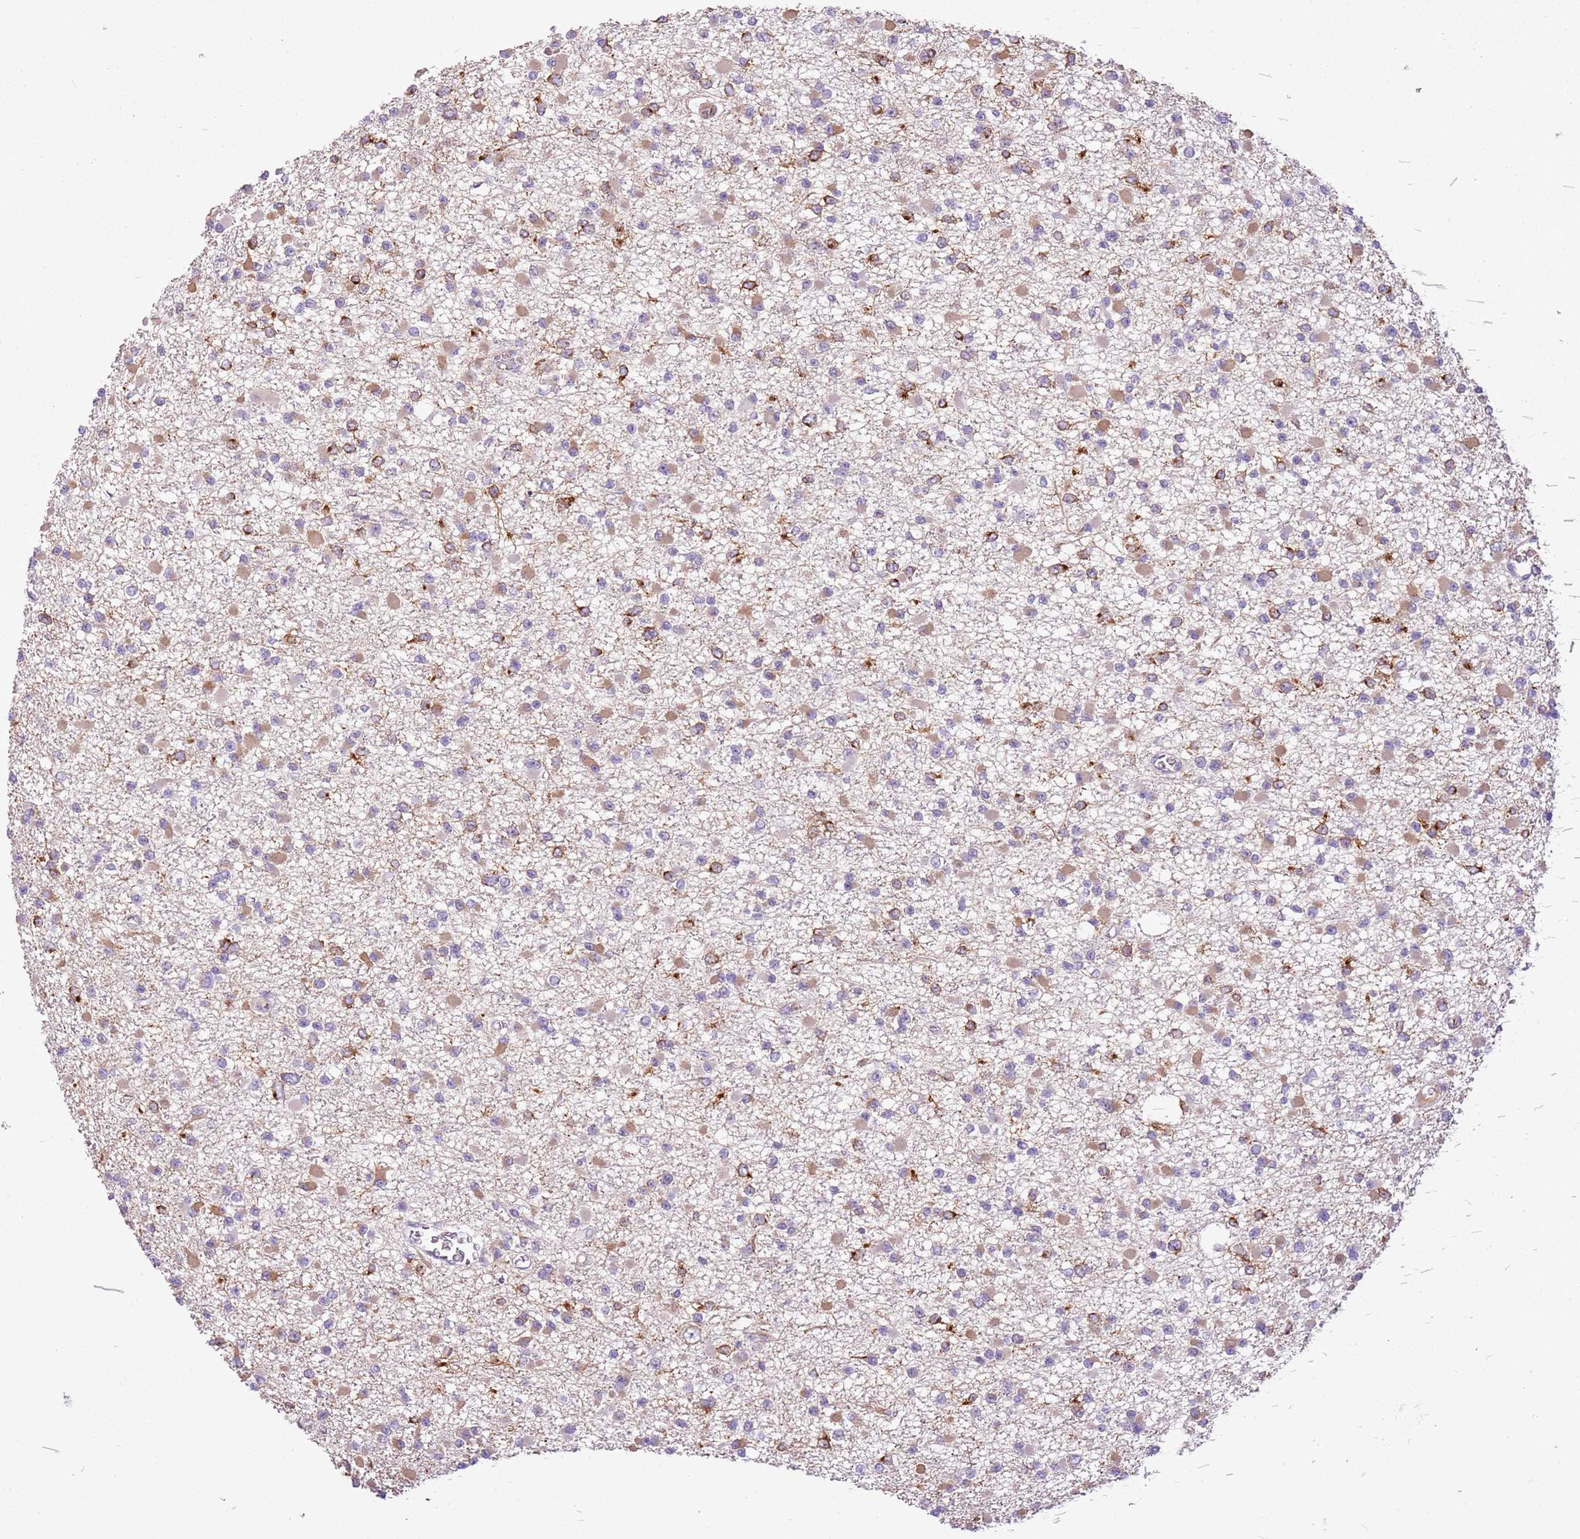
{"staining": {"intensity": "strong", "quantity": "25%-75%", "location": "cytoplasmic/membranous"}, "tissue": "glioma", "cell_type": "Tumor cells", "image_type": "cancer", "snomed": [{"axis": "morphology", "description": "Glioma, malignant, Low grade"}, {"axis": "topography", "description": "Brain"}], "caption": "IHC staining of malignant glioma (low-grade), which exhibits high levels of strong cytoplasmic/membranous expression in about 25%-75% of tumor cells indicating strong cytoplasmic/membranous protein positivity. The staining was performed using DAB (3,3'-diaminobenzidine) (brown) for protein detection and nuclei were counterstained in hematoxylin (blue).", "gene": "SCAMP5", "patient": {"sex": "female", "age": 22}}